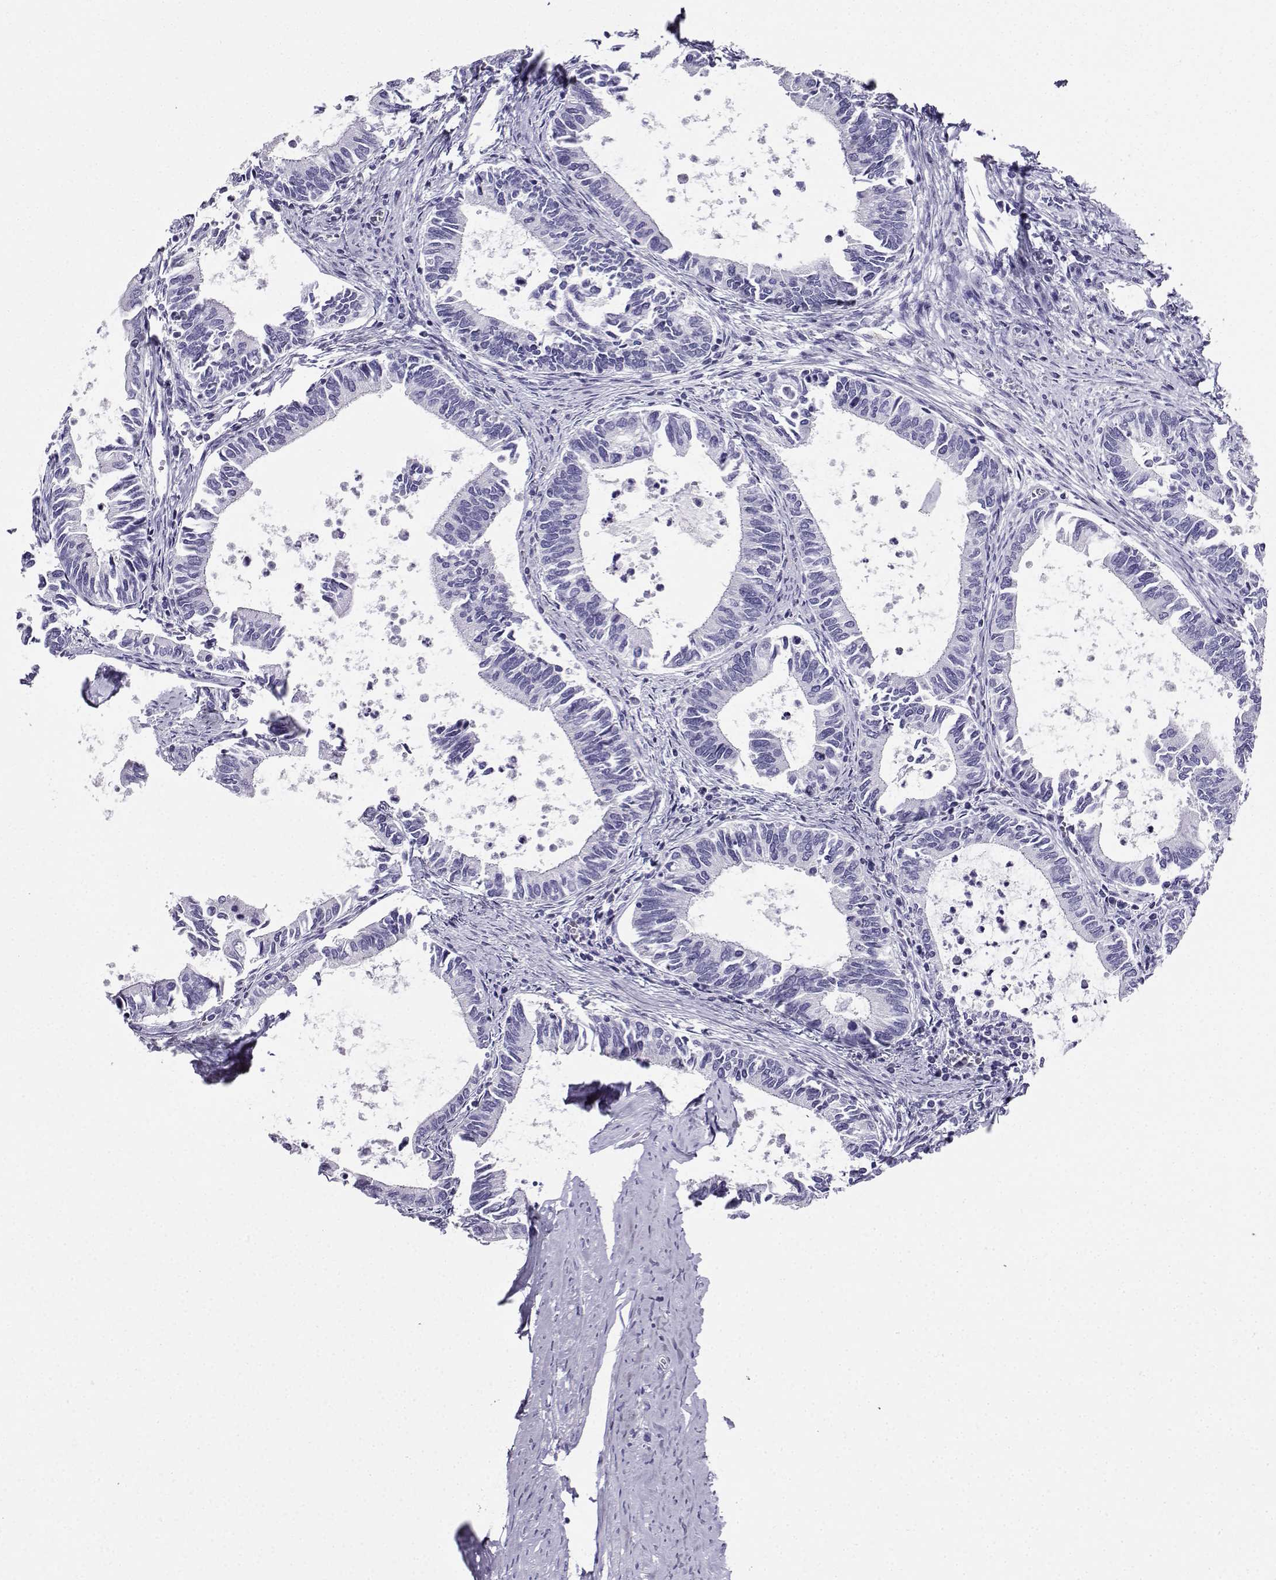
{"staining": {"intensity": "negative", "quantity": "none", "location": "none"}, "tissue": "cervical cancer", "cell_type": "Tumor cells", "image_type": "cancer", "snomed": [{"axis": "morphology", "description": "Adenocarcinoma, NOS"}, {"axis": "topography", "description": "Cervix"}], "caption": "IHC image of adenocarcinoma (cervical) stained for a protein (brown), which exhibits no expression in tumor cells.", "gene": "CD109", "patient": {"sex": "female", "age": 42}}